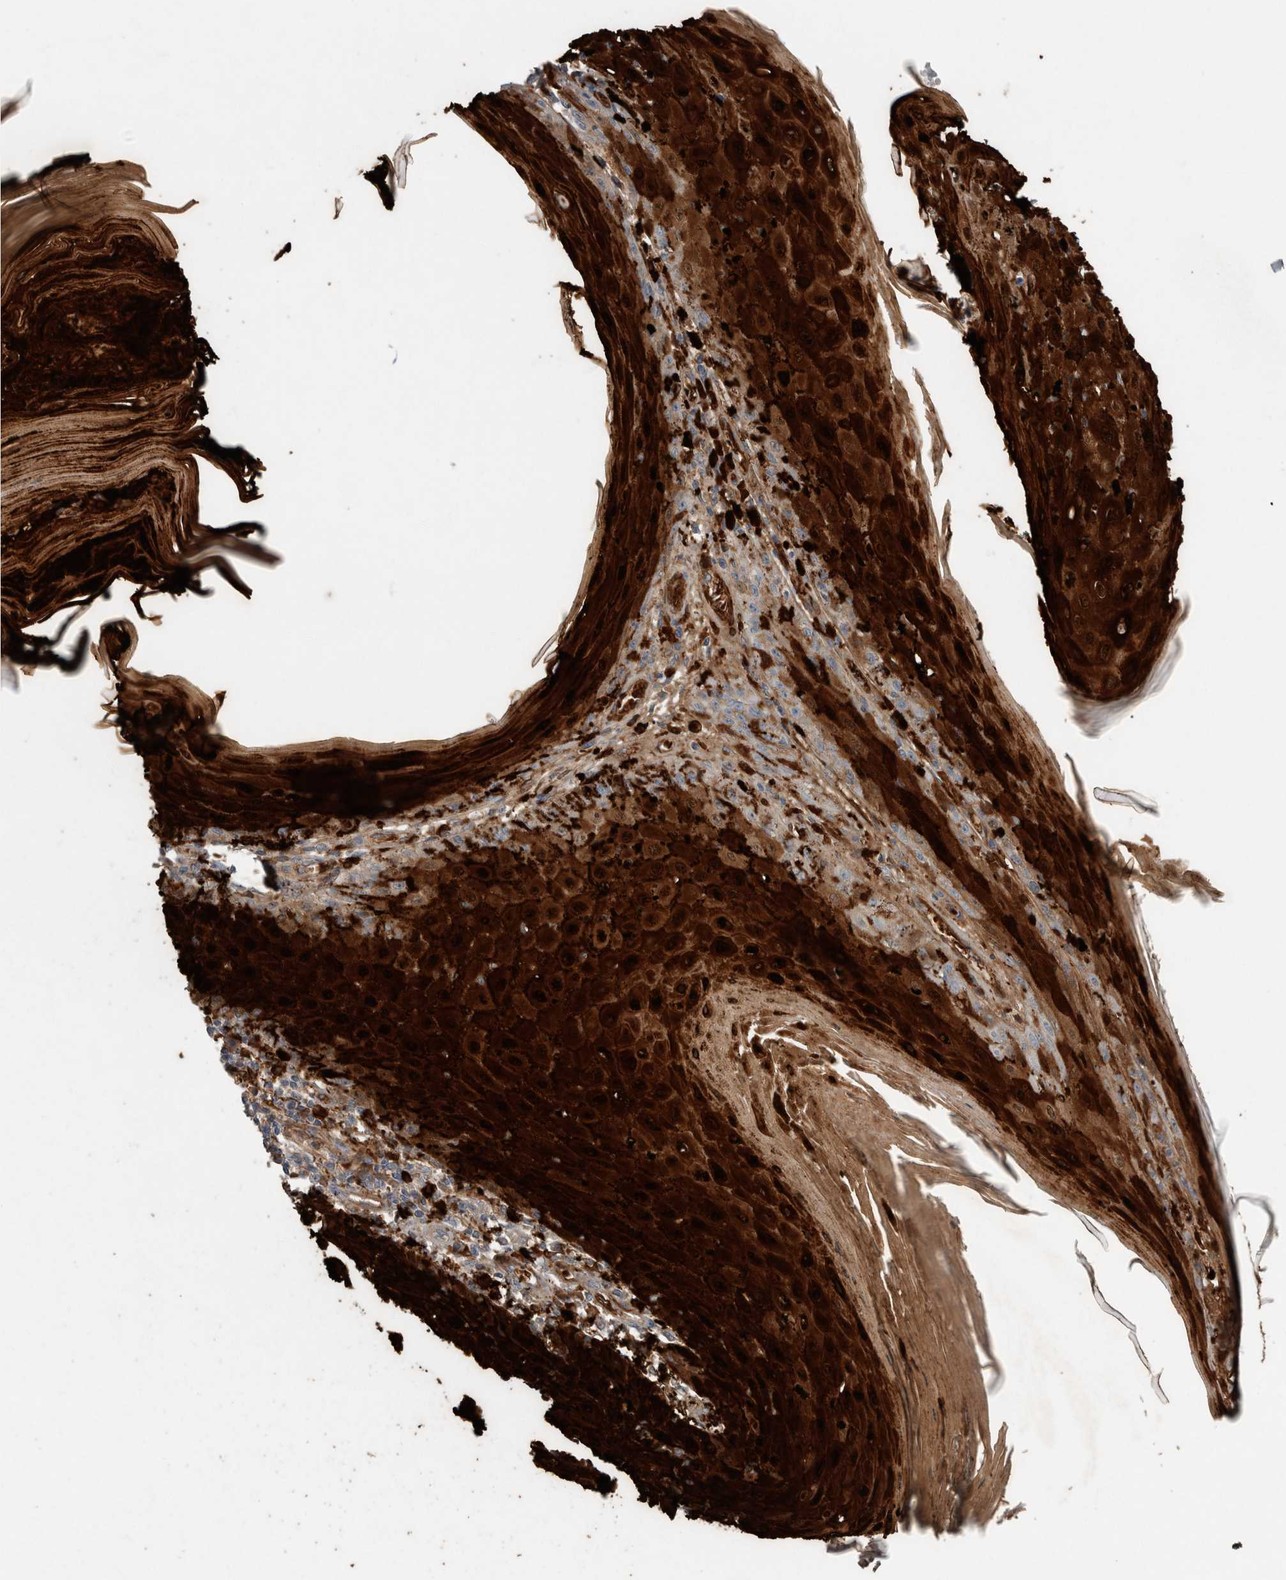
{"staining": {"intensity": "strong", "quantity": ">75%", "location": "cytoplasmic/membranous,nuclear"}, "tissue": "skin cancer", "cell_type": "Tumor cells", "image_type": "cancer", "snomed": [{"axis": "morphology", "description": "Squamous cell carcinoma, NOS"}, {"axis": "topography", "description": "Skin"}], "caption": "The image shows staining of skin cancer (squamous cell carcinoma), revealing strong cytoplasmic/membranous and nuclear protein staining (brown color) within tumor cells. The staining was performed using DAB, with brown indicating positive protein expression. Nuclei are stained blue with hematoxylin.", "gene": "KNTC1", "patient": {"sex": "female", "age": 73}}